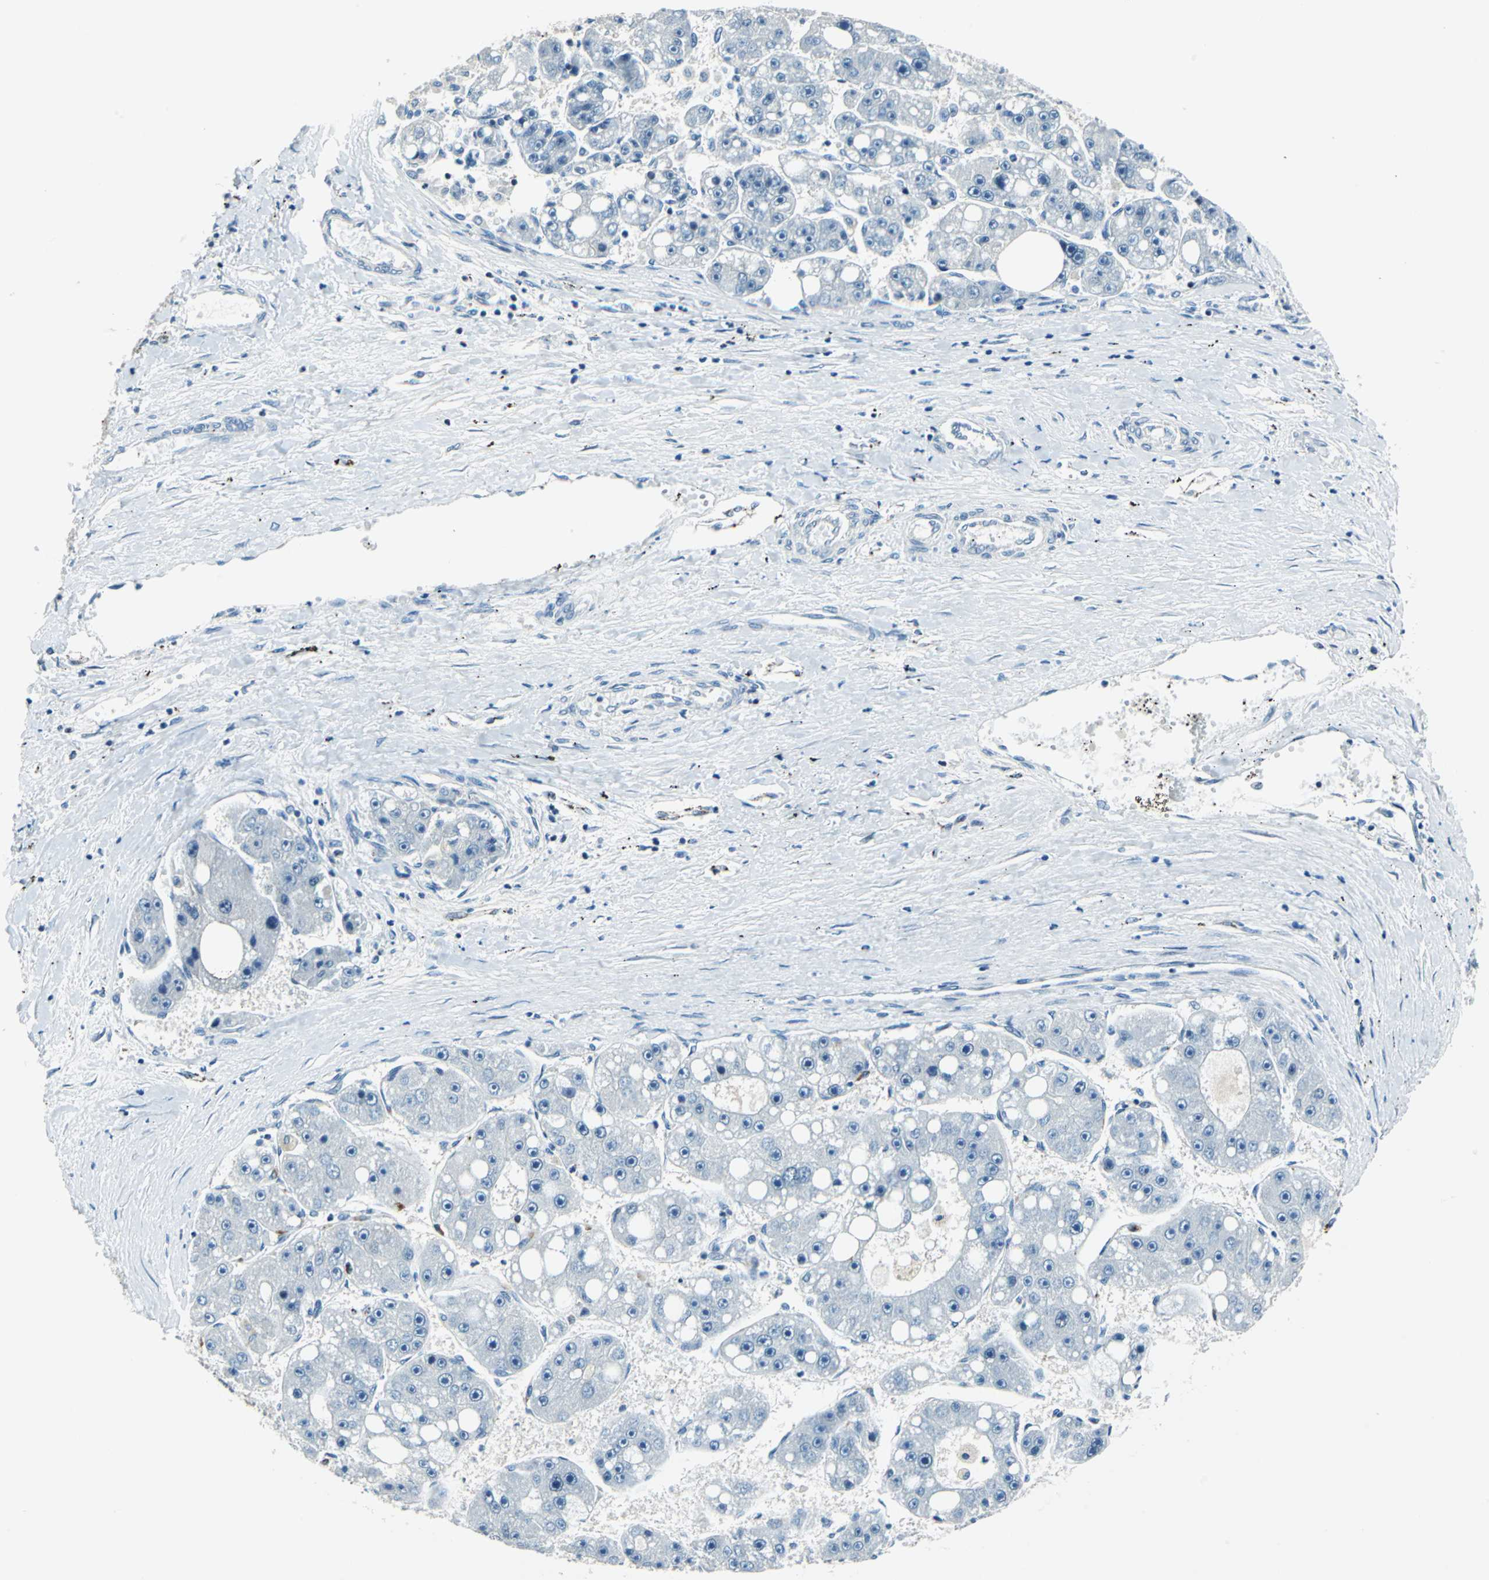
{"staining": {"intensity": "negative", "quantity": "none", "location": "none"}, "tissue": "liver cancer", "cell_type": "Tumor cells", "image_type": "cancer", "snomed": [{"axis": "morphology", "description": "Carcinoma, Hepatocellular, NOS"}, {"axis": "topography", "description": "Liver"}], "caption": "IHC image of neoplastic tissue: human liver hepatocellular carcinoma stained with DAB (3,3'-diaminobenzidine) reveals no significant protein expression in tumor cells. Nuclei are stained in blue.", "gene": "HCFC2", "patient": {"sex": "female", "age": 61}}